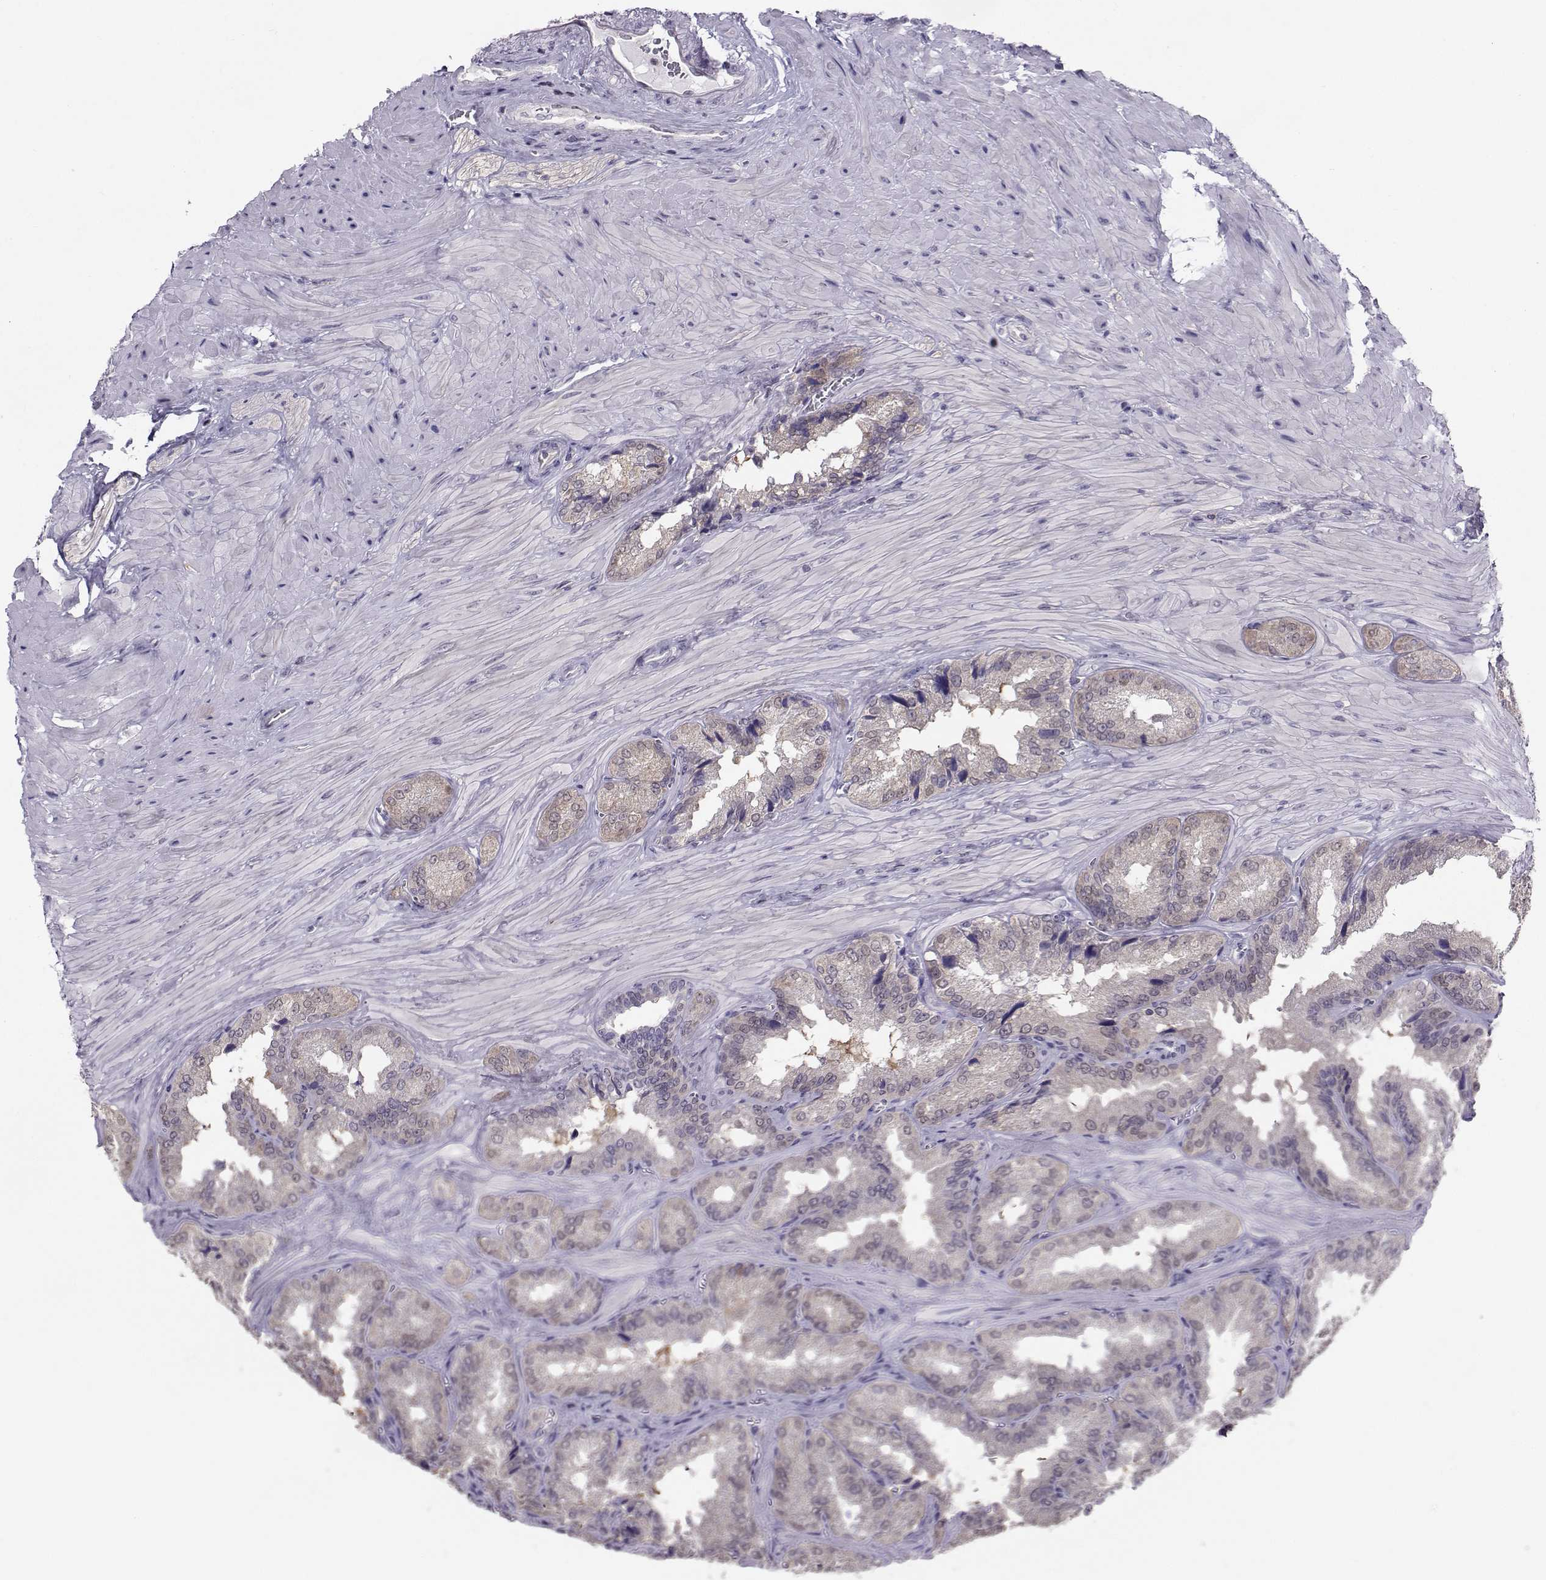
{"staining": {"intensity": "weak", "quantity": "<25%", "location": "cytoplasmic/membranous"}, "tissue": "seminal vesicle", "cell_type": "Glandular cells", "image_type": "normal", "snomed": [{"axis": "morphology", "description": "Normal tissue, NOS"}, {"axis": "topography", "description": "Seminal veicle"}], "caption": "Human seminal vesicle stained for a protein using immunohistochemistry reveals no expression in glandular cells.", "gene": "PGK1", "patient": {"sex": "male", "age": 37}}